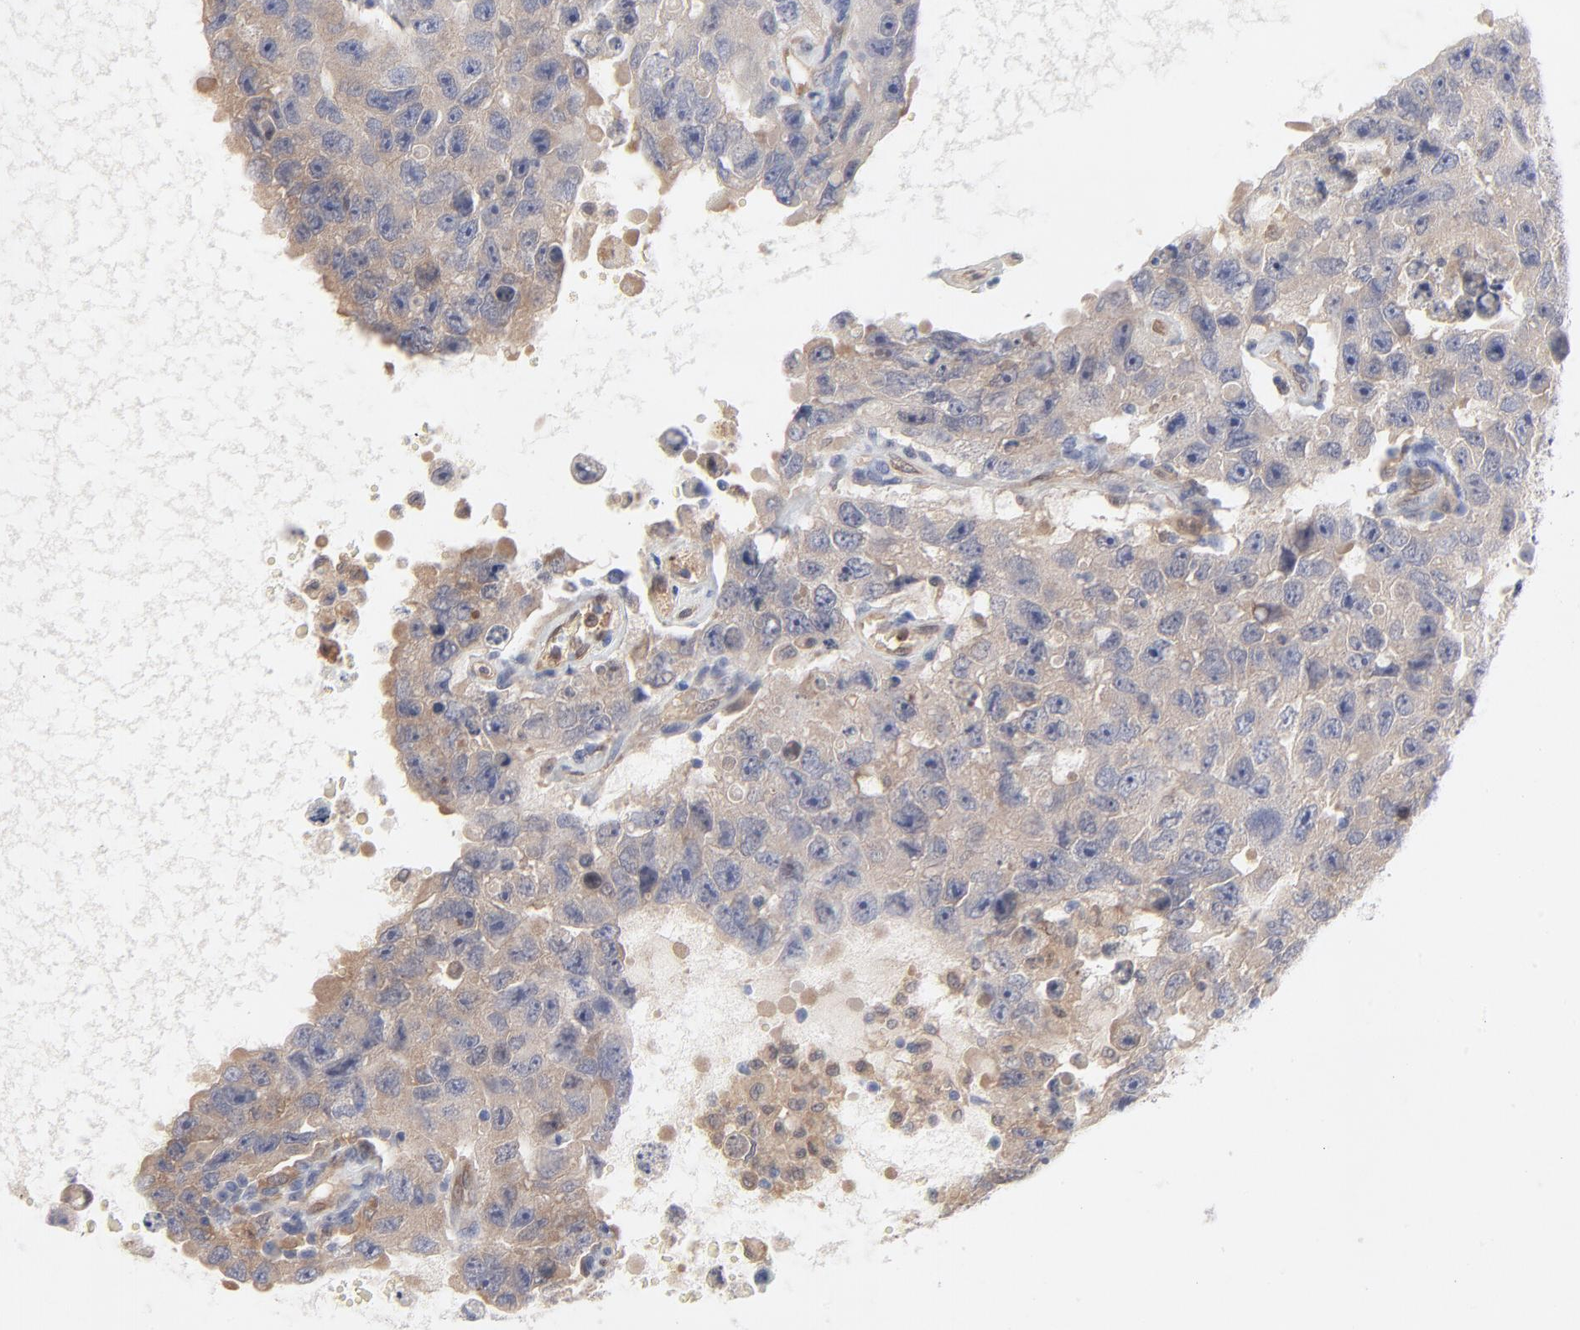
{"staining": {"intensity": "weak", "quantity": ">75%", "location": "cytoplasmic/membranous"}, "tissue": "testis cancer", "cell_type": "Tumor cells", "image_type": "cancer", "snomed": [{"axis": "morphology", "description": "Carcinoma, Embryonal, NOS"}, {"axis": "topography", "description": "Testis"}], "caption": "A high-resolution histopathology image shows immunohistochemistry staining of embryonal carcinoma (testis), which displays weak cytoplasmic/membranous positivity in approximately >75% of tumor cells. The protein of interest is shown in brown color, while the nuclei are stained blue.", "gene": "ARRB1", "patient": {"sex": "male", "age": 26}}